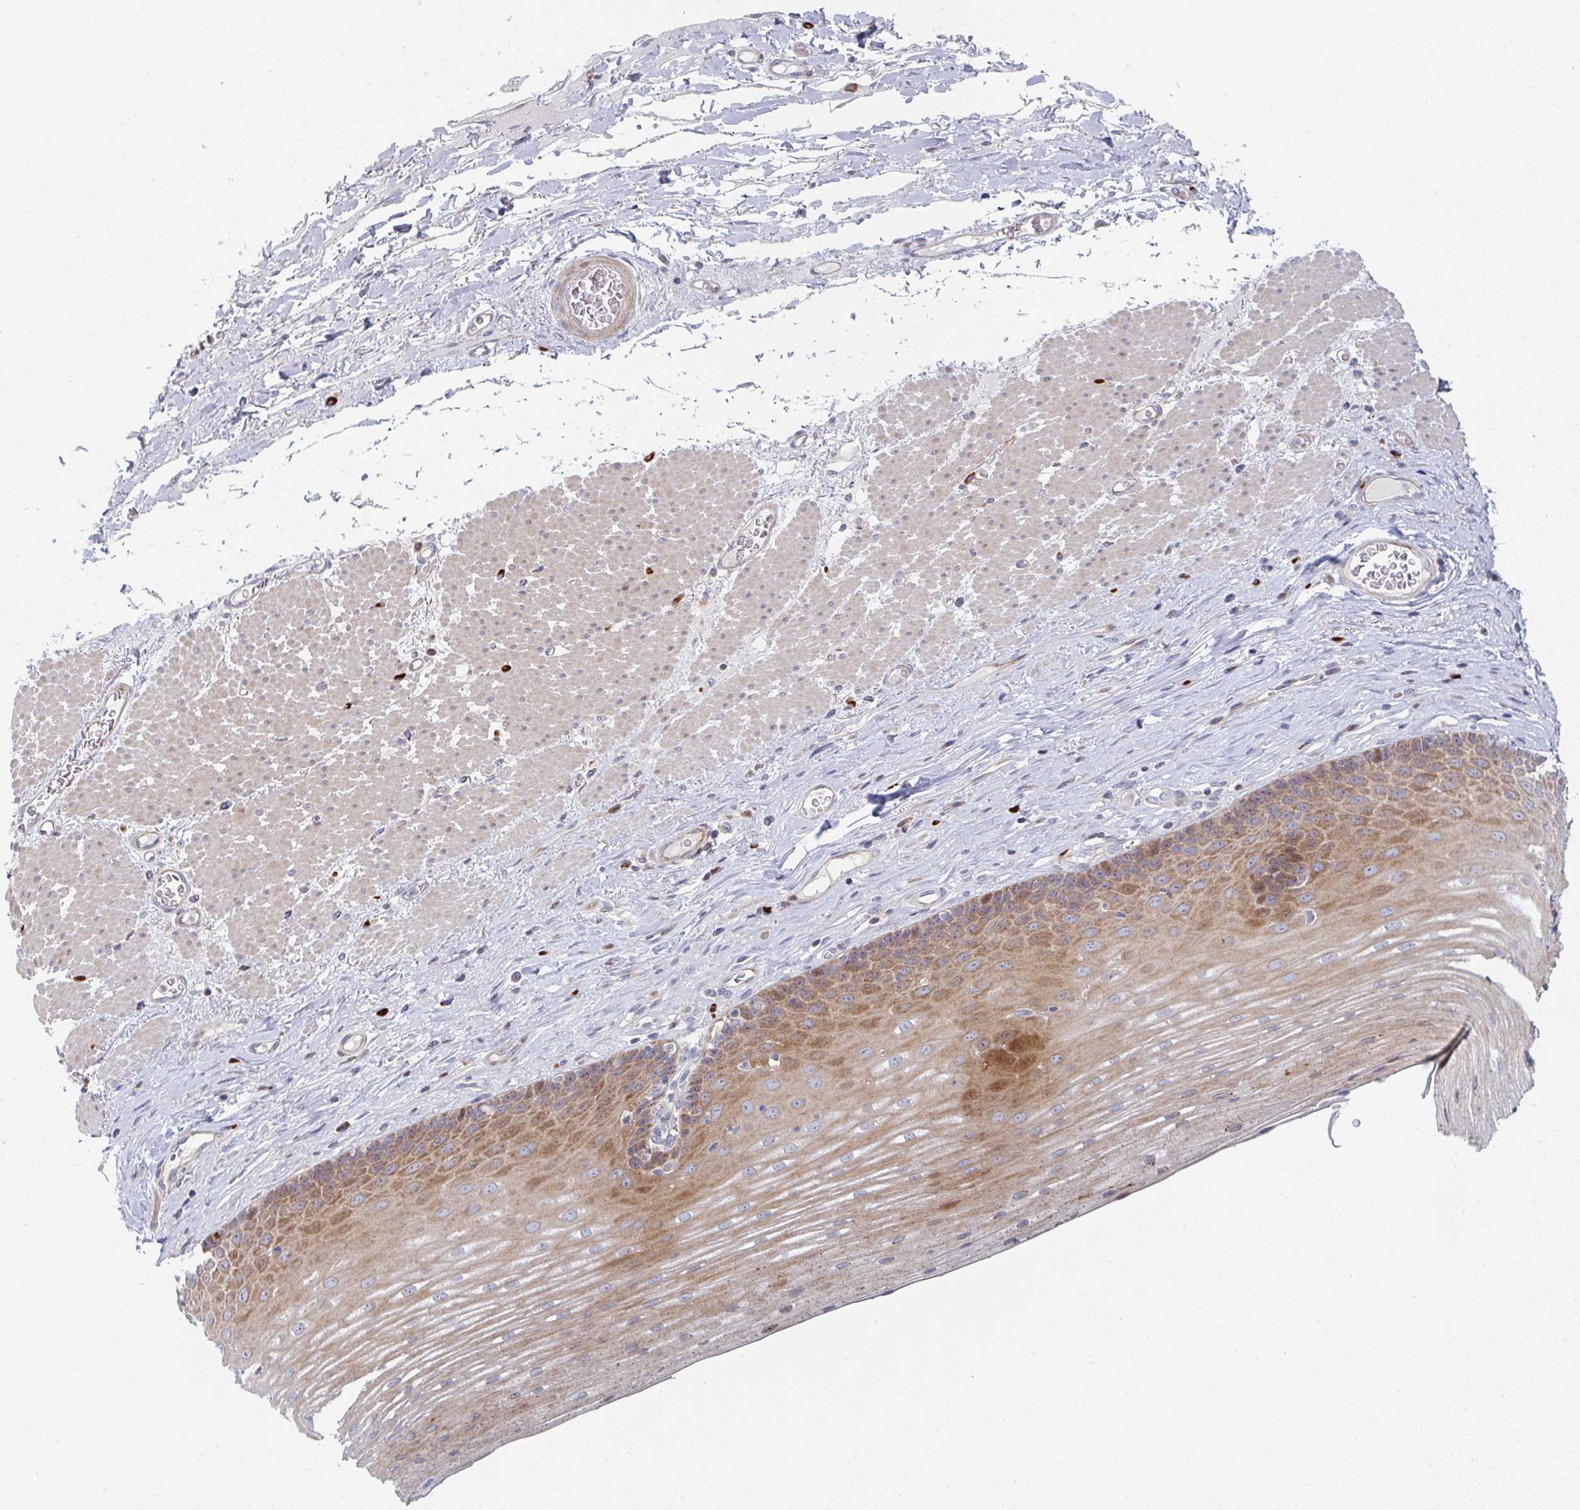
{"staining": {"intensity": "moderate", "quantity": "25%-75%", "location": "cytoplasmic/membranous"}, "tissue": "esophagus", "cell_type": "Squamous epithelial cells", "image_type": "normal", "snomed": [{"axis": "morphology", "description": "Normal tissue, NOS"}, {"axis": "topography", "description": "Esophagus"}], "caption": "A micrograph of human esophagus stained for a protein exhibits moderate cytoplasmic/membranous brown staining in squamous epithelial cells.", "gene": "ZNF644", "patient": {"sex": "male", "age": 62}}